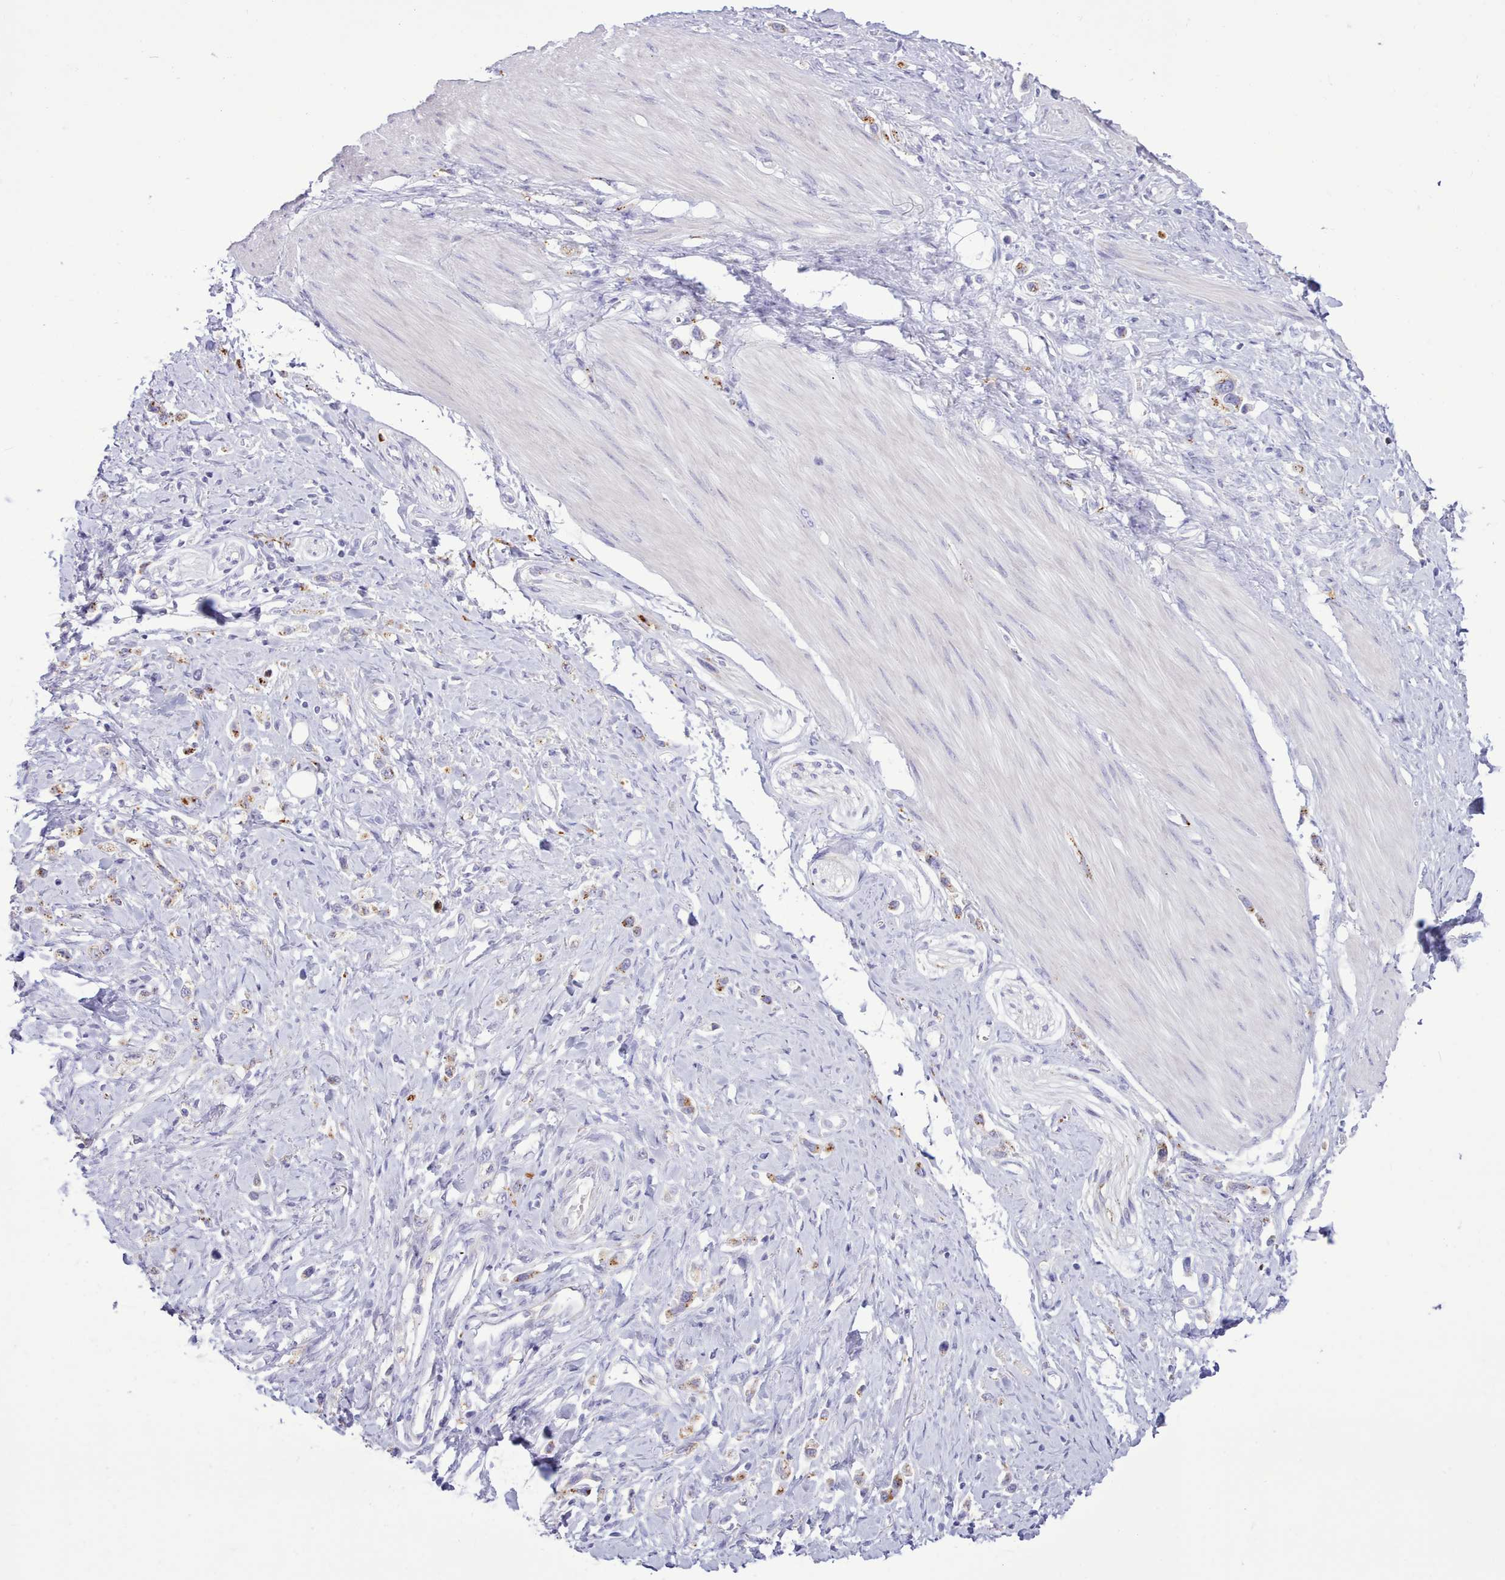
{"staining": {"intensity": "negative", "quantity": "none", "location": "none"}, "tissue": "stomach cancer", "cell_type": "Tumor cells", "image_type": "cancer", "snomed": [{"axis": "morphology", "description": "Adenocarcinoma, NOS"}, {"axis": "topography", "description": "Stomach"}], "caption": "Micrograph shows no protein expression in tumor cells of adenocarcinoma (stomach) tissue. (DAB immunohistochemistry, high magnification).", "gene": "SRD5A1", "patient": {"sex": "female", "age": 65}}